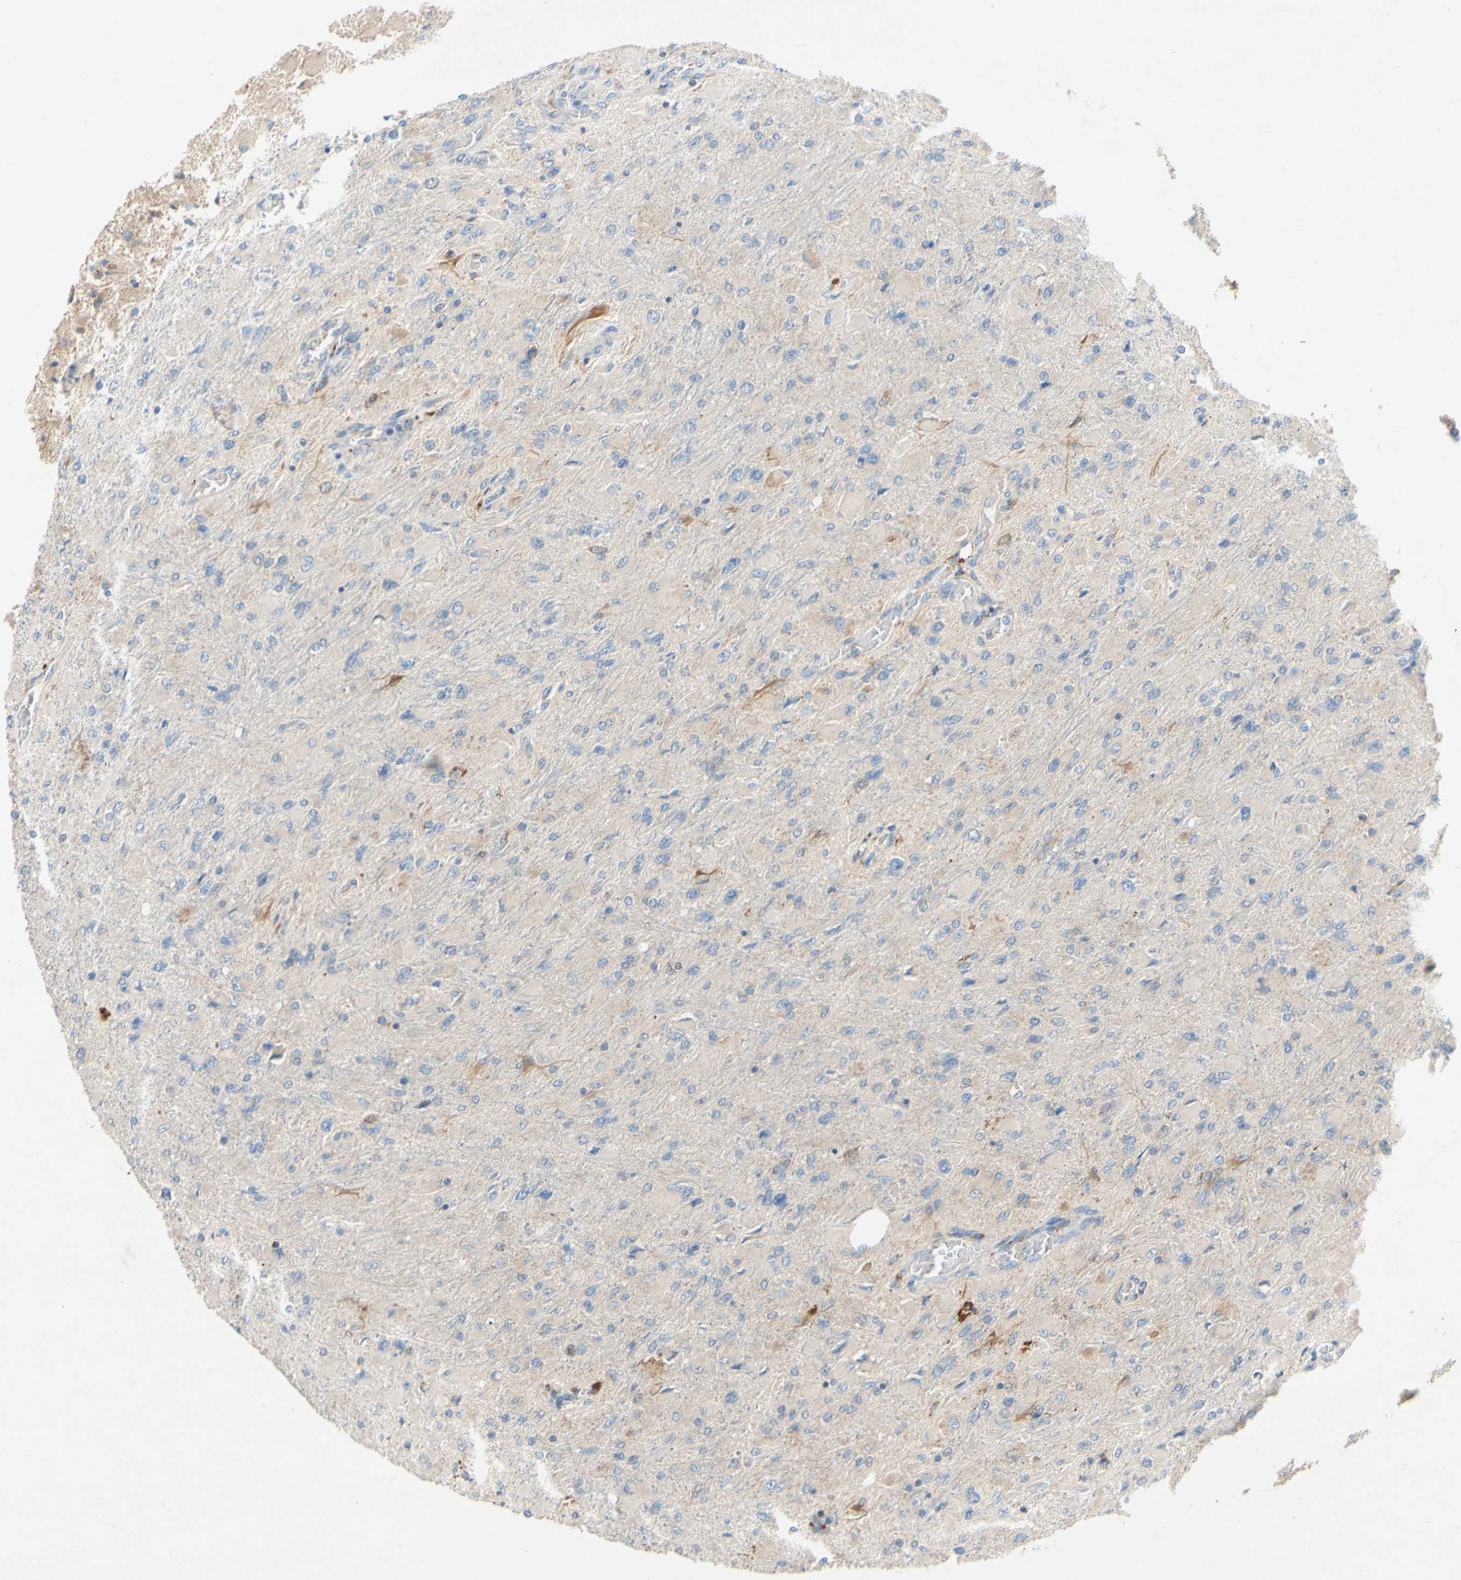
{"staining": {"intensity": "negative", "quantity": "none", "location": "none"}, "tissue": "glioma", "cell_type": "Tumor cells", "image_type": "cancer", "snomed": [{"axis": "morphology", "description": "Glioma, malignant, High grade"}, {"axis": "topography", "description": "Cerebral cortex"}], "caption": "A histopathology image of high-grade glioma (malignant) stained for a protein shows no brown staining in tumor cells.", "gene": "KLHDC8B", "patient": {"sex": "female", "age": 36}}